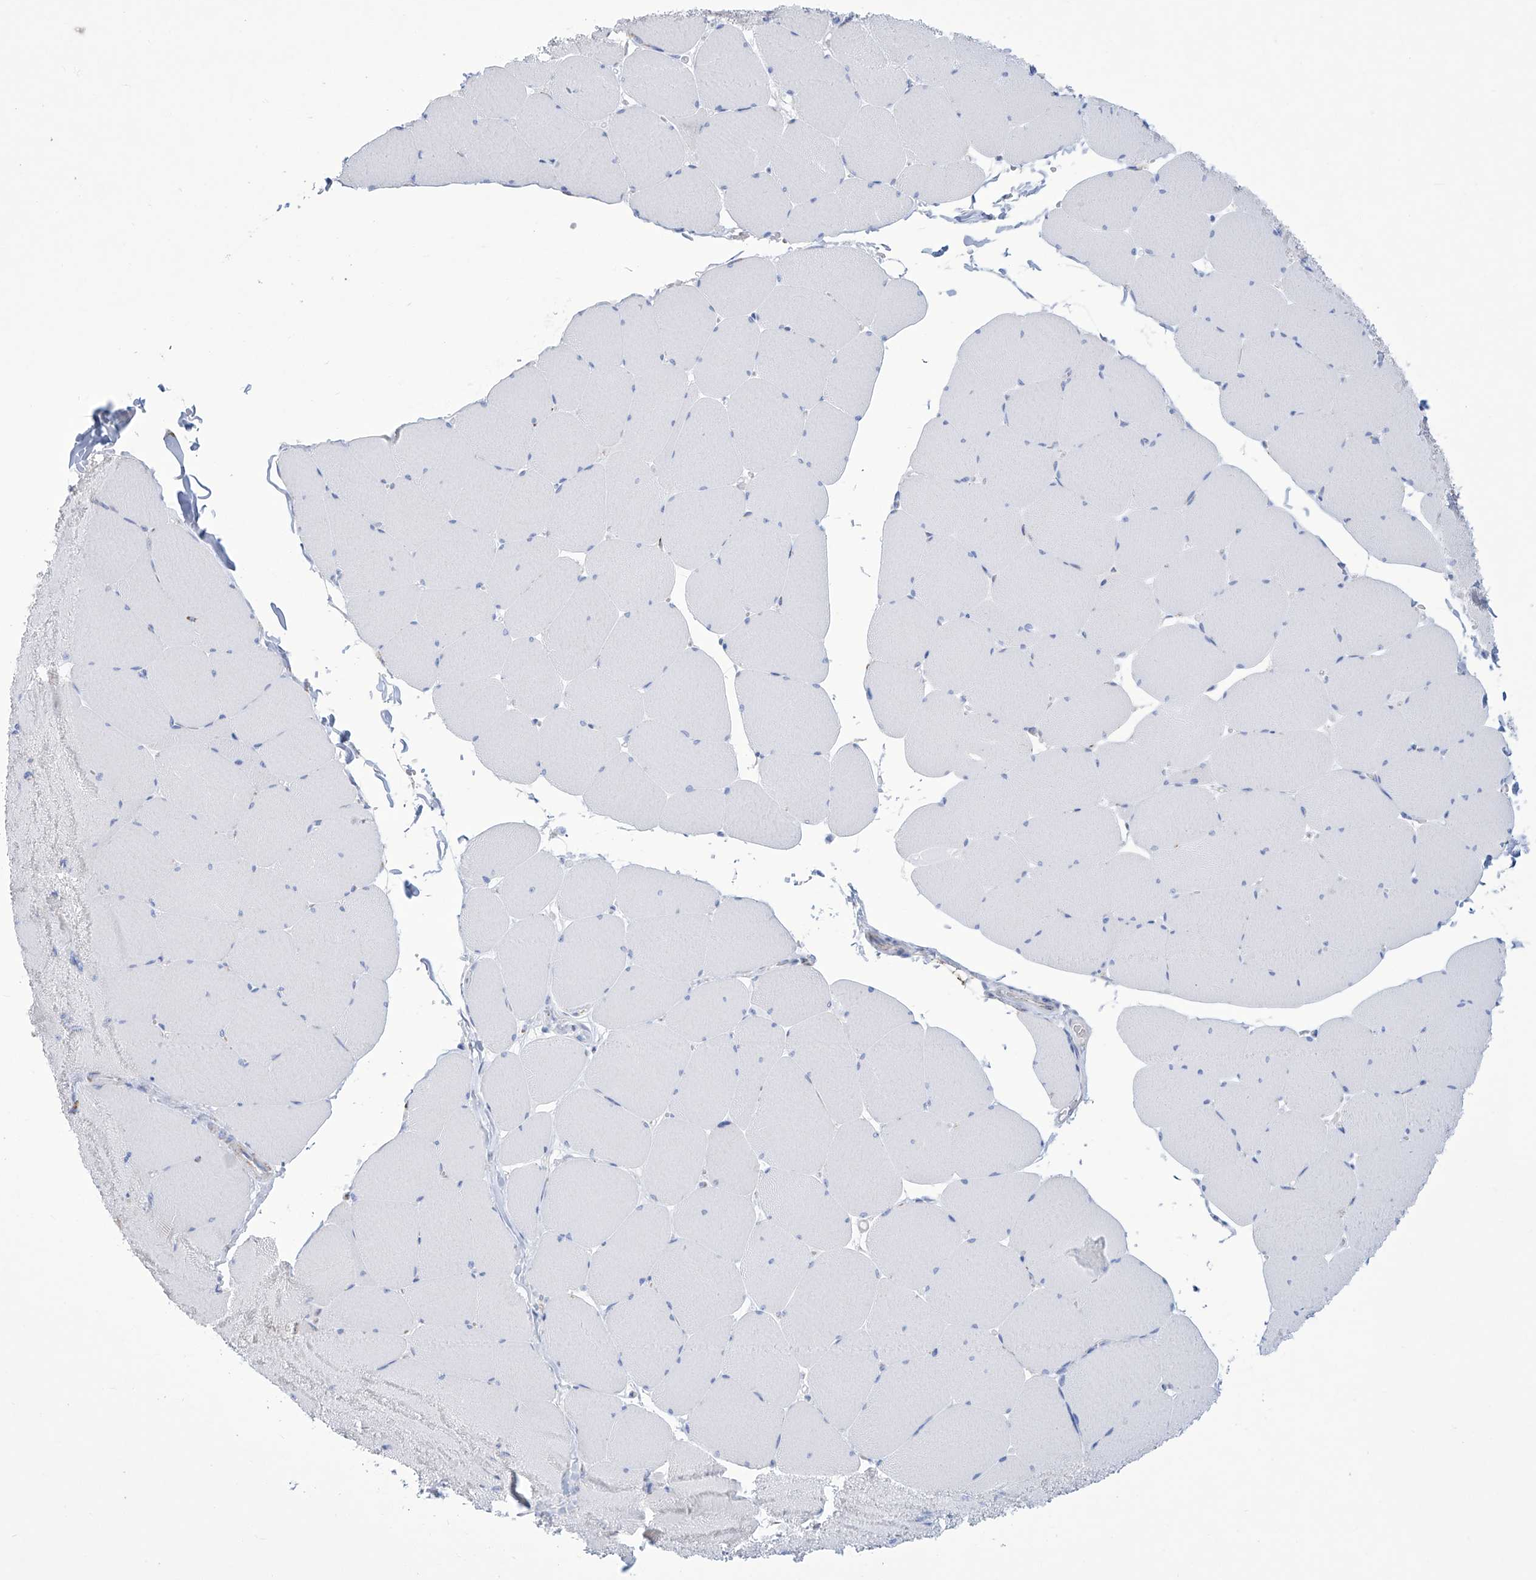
{"staining": {"intensity": "negative", "quantity": "none", "location": "none"}, "tissue": "skeletal muscle", "cell_type": "Myocytes", "image_type": "normal", "snomed": [{"axis": "morphology", "description": "Normal tissue, NOS"}, {"axis": "topography", "description": "Skeletal muscle"}, {"axis": "topography", "description": "Head-Neck"}], "caption": "Immunohistochemistry histopathology image of normal human skeletal muscle stained for a protein (brown), which exhibits no expression in myocytes.", "gene": "ALDH6A1", "patient": {"sex": "male", "age": 66}}